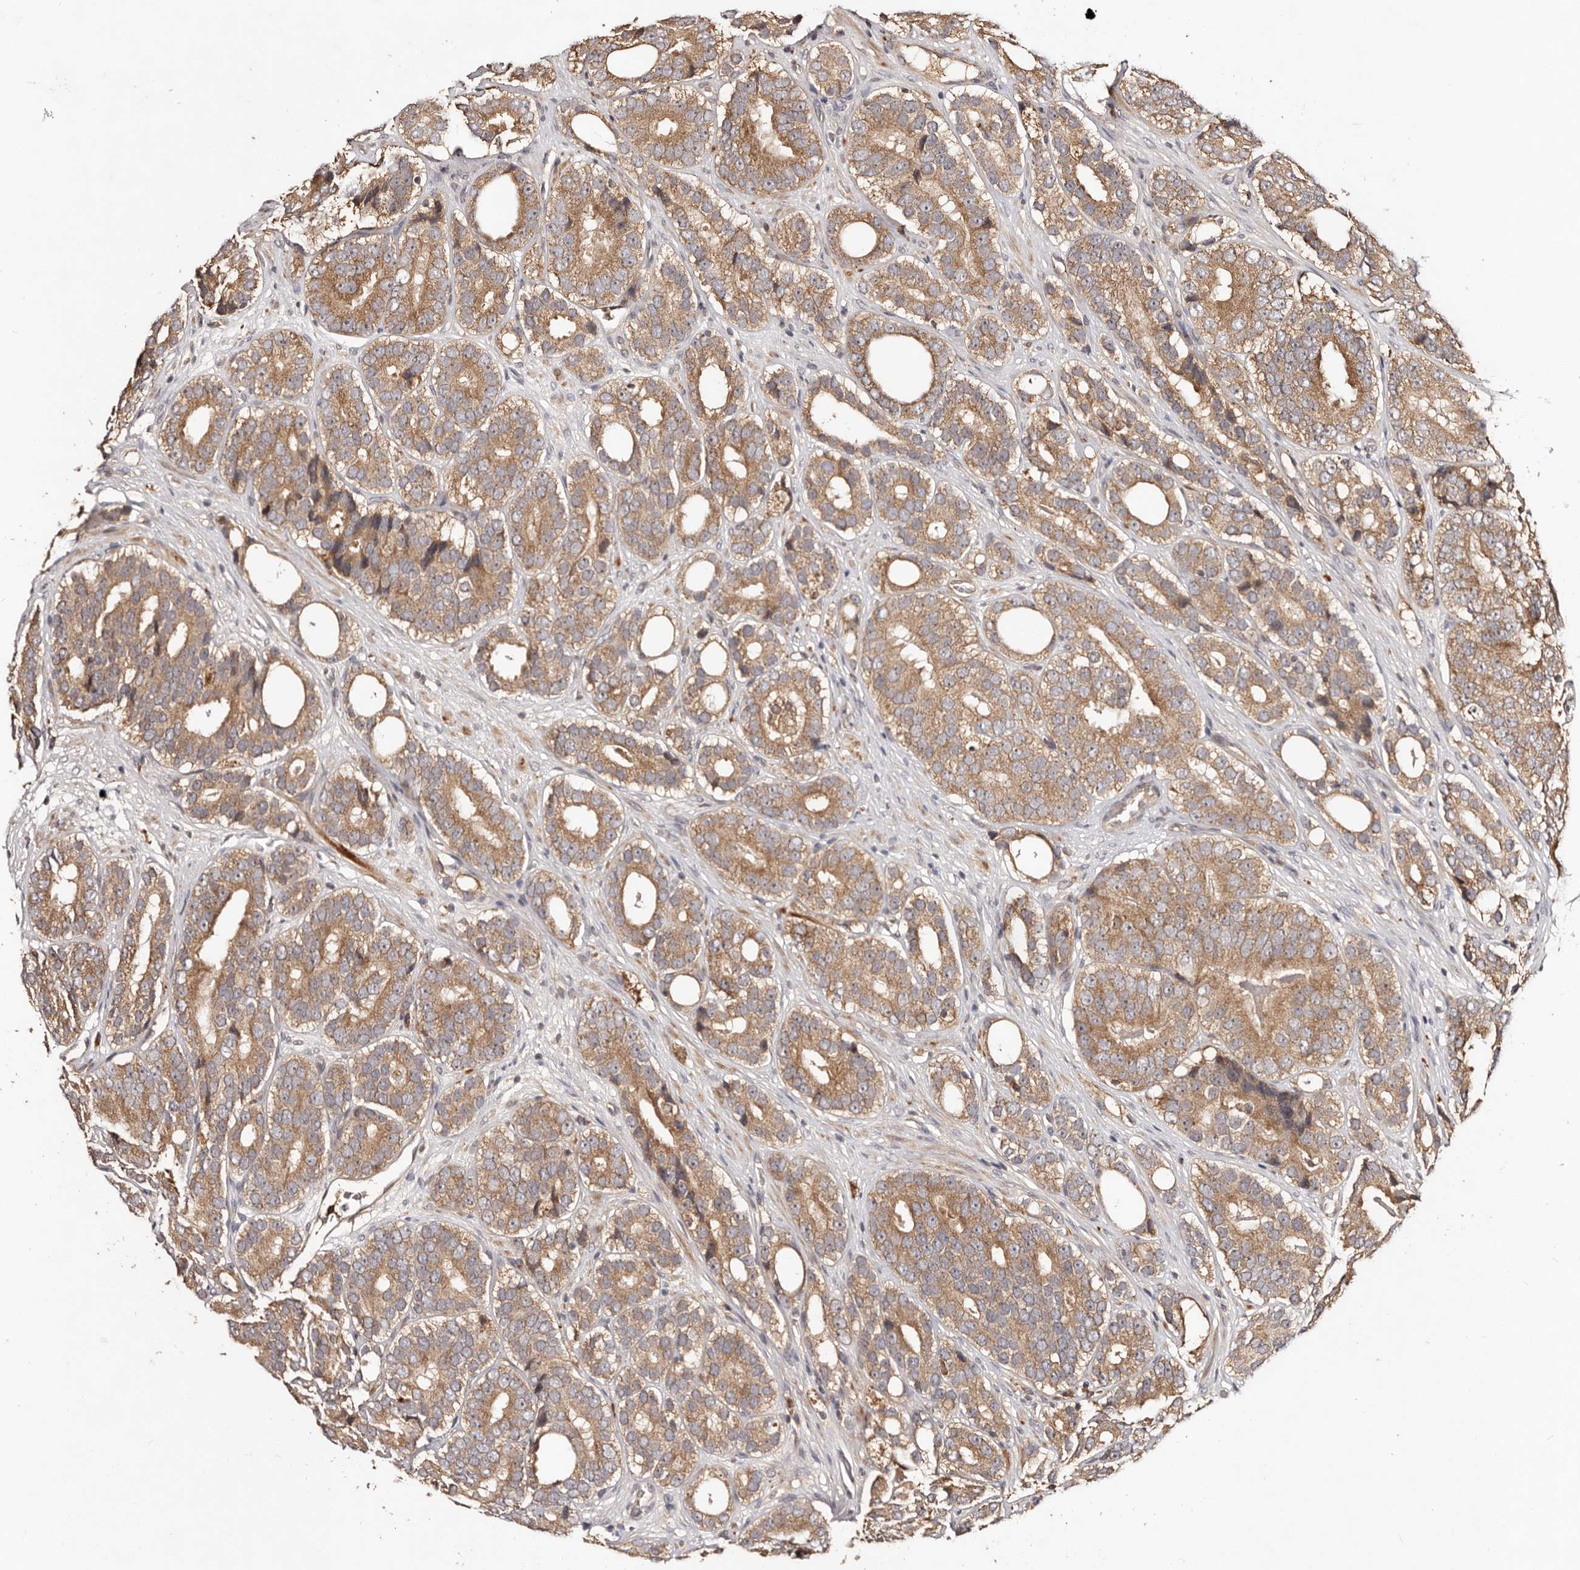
{"staining": {"intensity": "moderate", "quantity": ">75%", "location": "cytoplasmic/membranous"}, "tissue": "prostate cancer", "cell_type": "Tumor cells", "image_type": "cancer", "snomed": [{"axis": "morphology", "description": "Adenocarcinoma, High grade"}, {"axis": "topography", "description": "Prostate"}], "caption": "This is a micrograph of IHC staining of high-grade adenocarcinoma (prostate), which shows moderate positivity in the cytoplasmic/membranous of tumor cells.", "gene": "PKIB", "patient": {"sex": "male", "age": 56}}